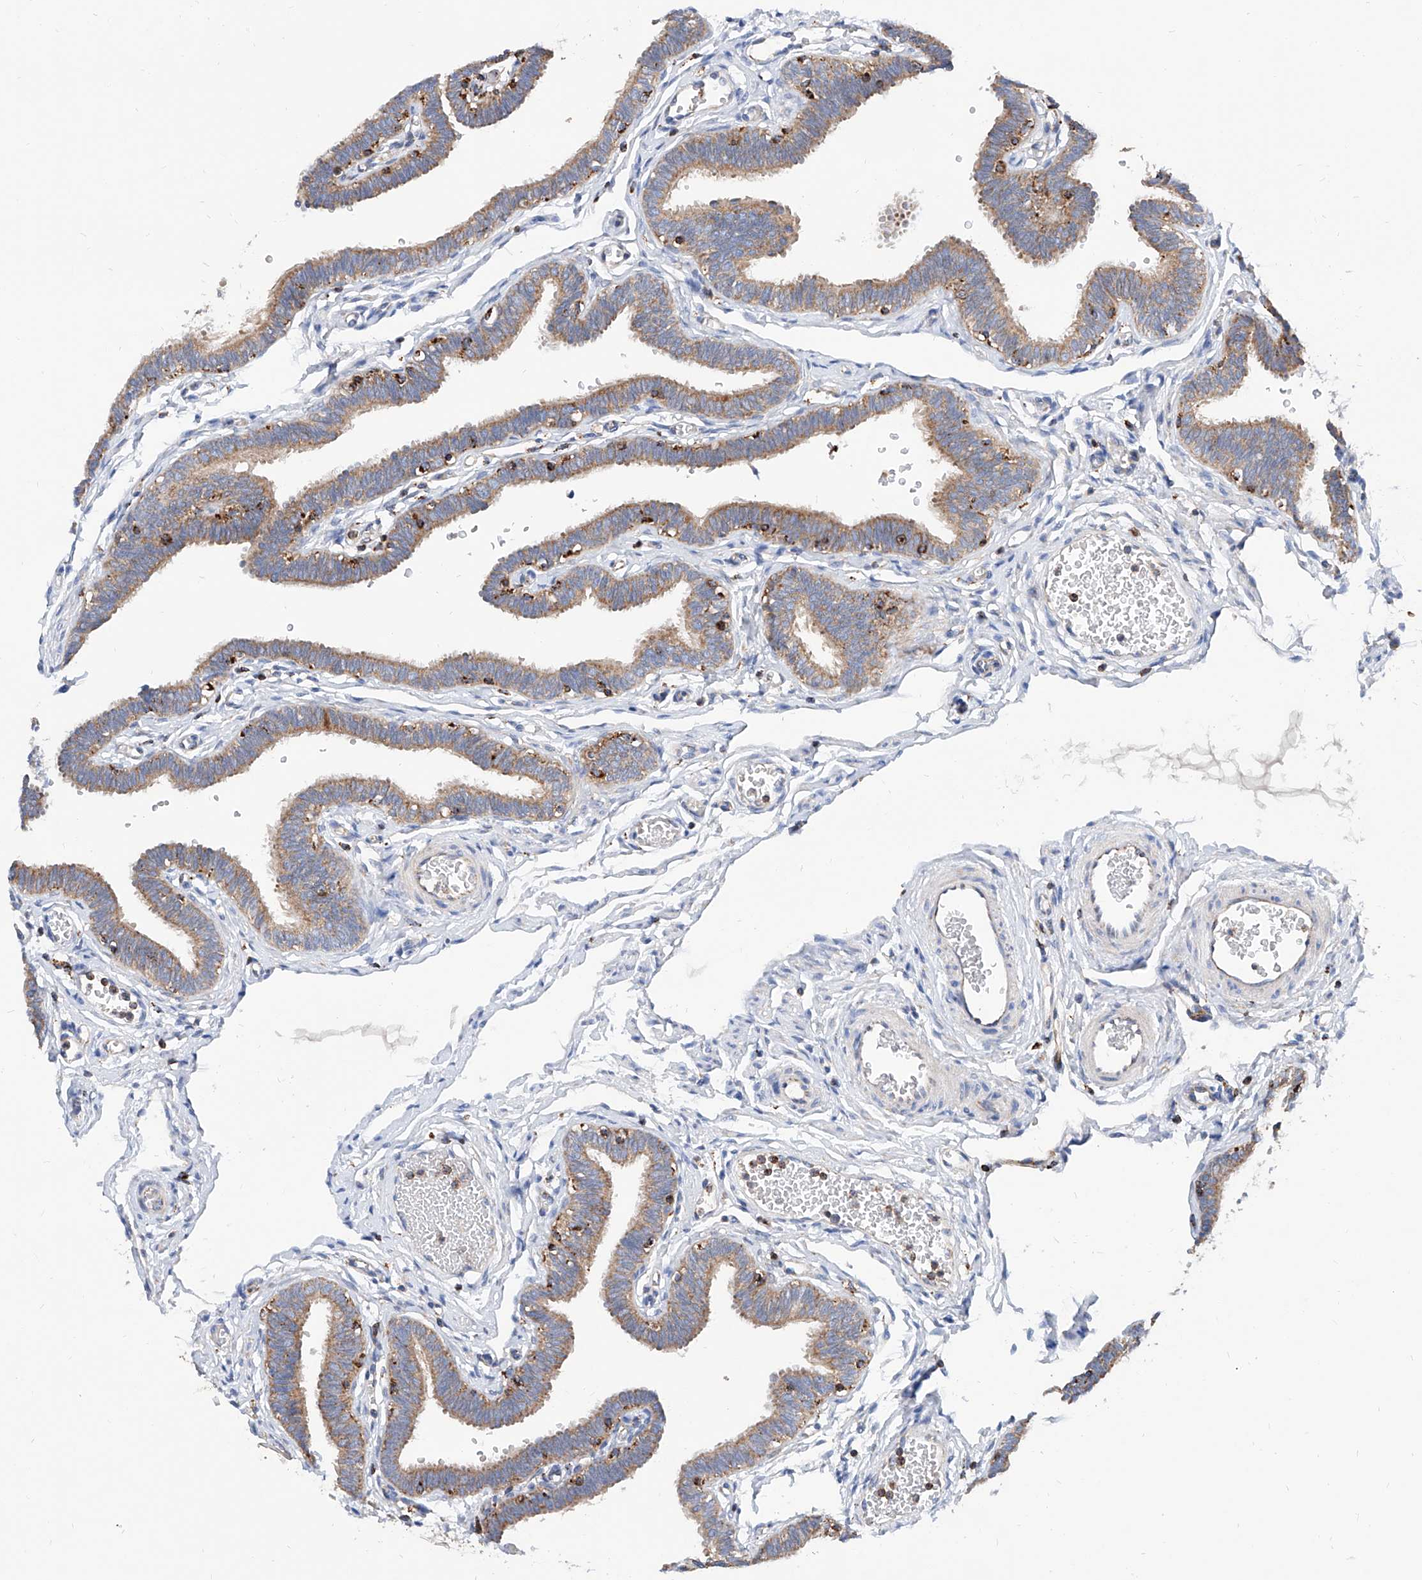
{"staining": {"intensity": "moderate", "quantity": ">75%", "location": "cytoplasmic/membranous"}, "tissue": "fallopian tube", "cell_type": "Glandular cells", "image_type": "normal", "snomed": [{"axis": "morphology", "description": "Normal tissue, NOS"}, {"axis": "topography", "description": "Fallopian tube"}, {"axis": "topography", "description": "Ovary"}], "caption": "Immunohistochemical staining of normal fallopian tube shows moderate cytoplasmic/membranous protein expression in about >75% of glandular cells. The staining is performed using DAB brown chromogen to label protein expression. The nuclei are counter-stained blue using hematoxylin.", "gene": "CPNE5", "patient": {"sex": "female", "age": 23}}